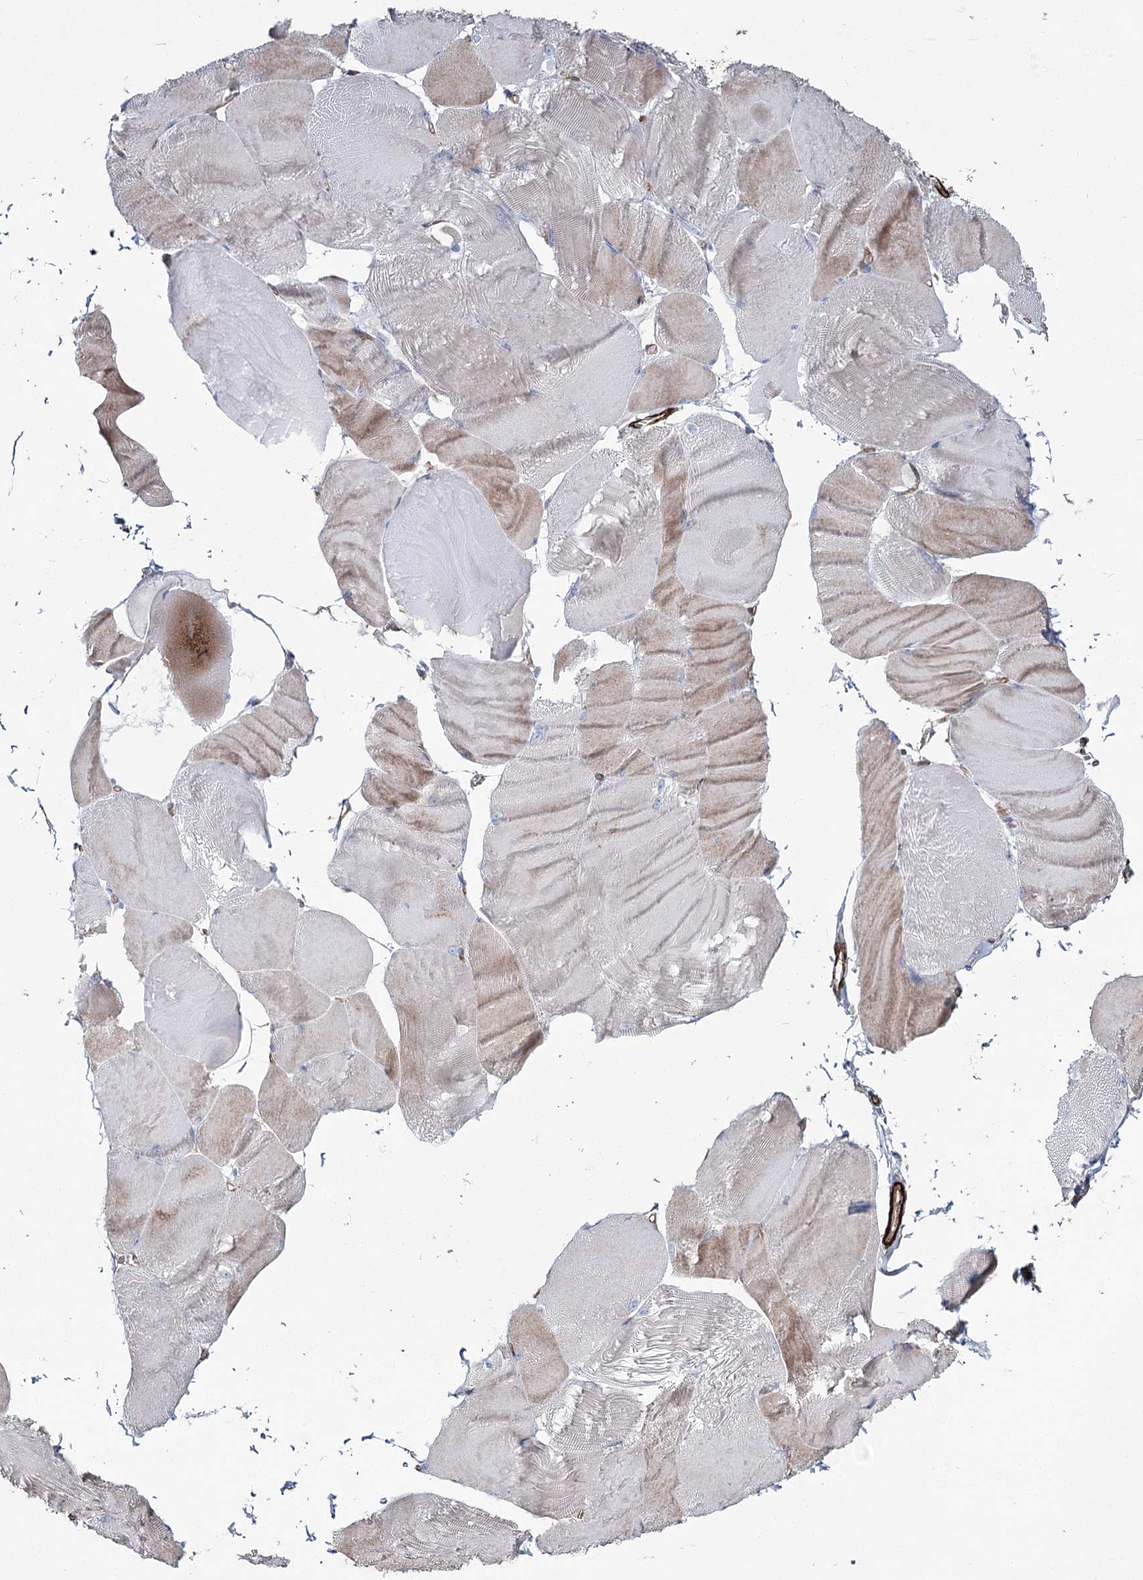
{"staining": {"intensity": "weak", "quantity": "25%-75%", "location": "cytoplasmic/membranous"}, "tissue": "skeletal muscle", "cell_type": "Myocytes", "image_type": "normal", "snomed": [{"axis": "morphology", "description": "Normal tissue, NOS"}, {"axis": "morphology", "description": "Basal cell carcinoma"}, {"axis": "topography", "description": "Skeletal muscle"}], "caption": "Immunohistochemistry (IHC) image of benign skeletal muscle stained for a protein (brown), which displays low levels of weak cytoplasmic/membranous staining in approximately 25%-75% of myocytes.", "gene": "SUMF1", "patient": {"sex": "female", "age": 64}}